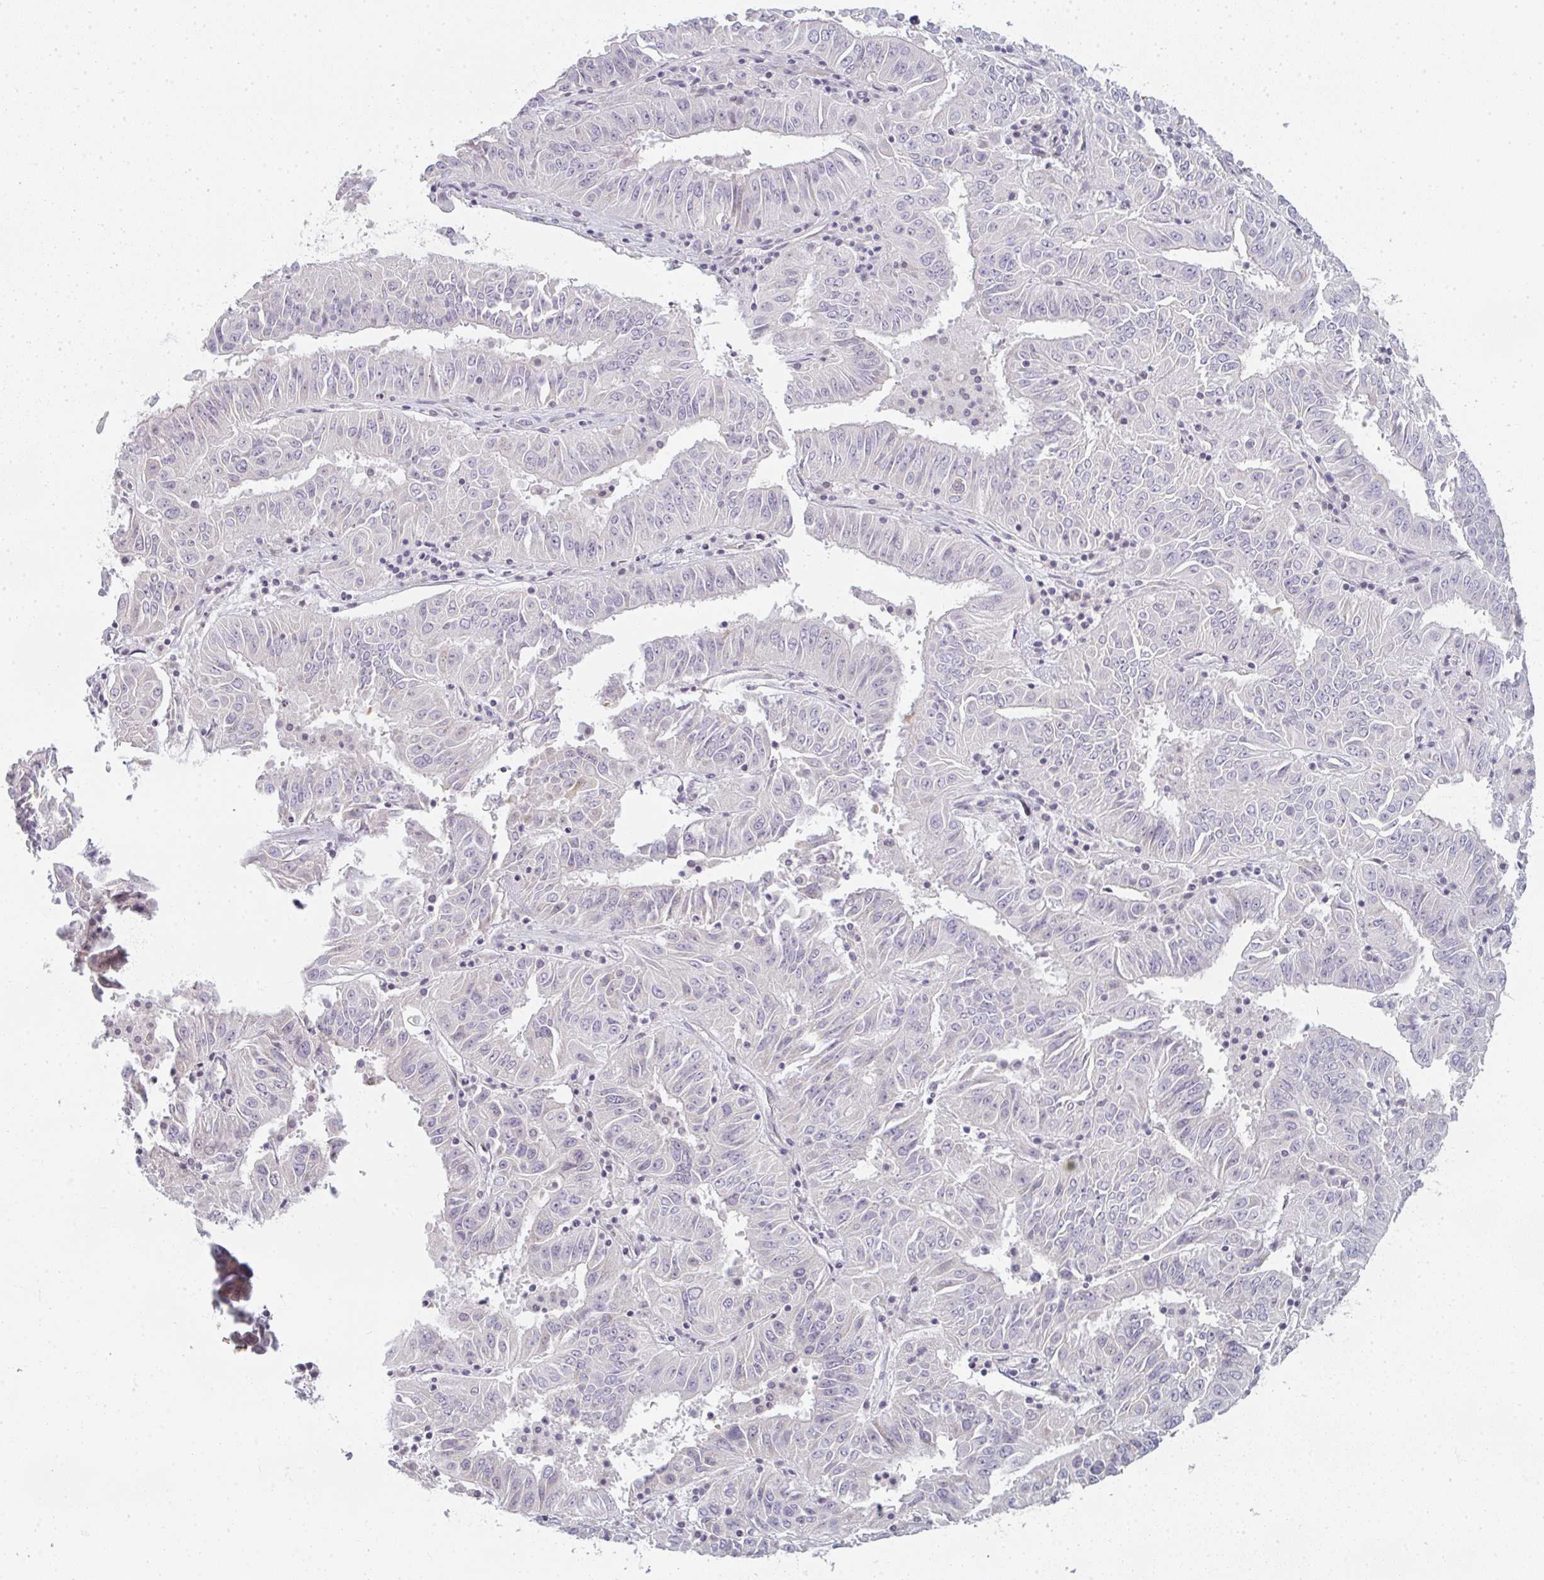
{"staining": {"intensity": "negative", "quantity": "none", "location": "none"}, "tissue": "pancreatic cancer", "cell_type": "Tumor cells", "image_type": "cancer", "snomed": [{"axis": "morphology", "description": "Adenocarcinoma, NOS"}, {"axis": "topography", "description": "Pancreas"}], "caption": "Immunohistochemical staining of human pancreatic cancer shows no significant staining in tumor cells. (Stains: DAB immunohistochemistry with hematoxylin counter stain, Microscopy: brightfield microscopy at high magnification).", "gene": "RBBP6", "patient": {"sex": "male", "age": 63}}